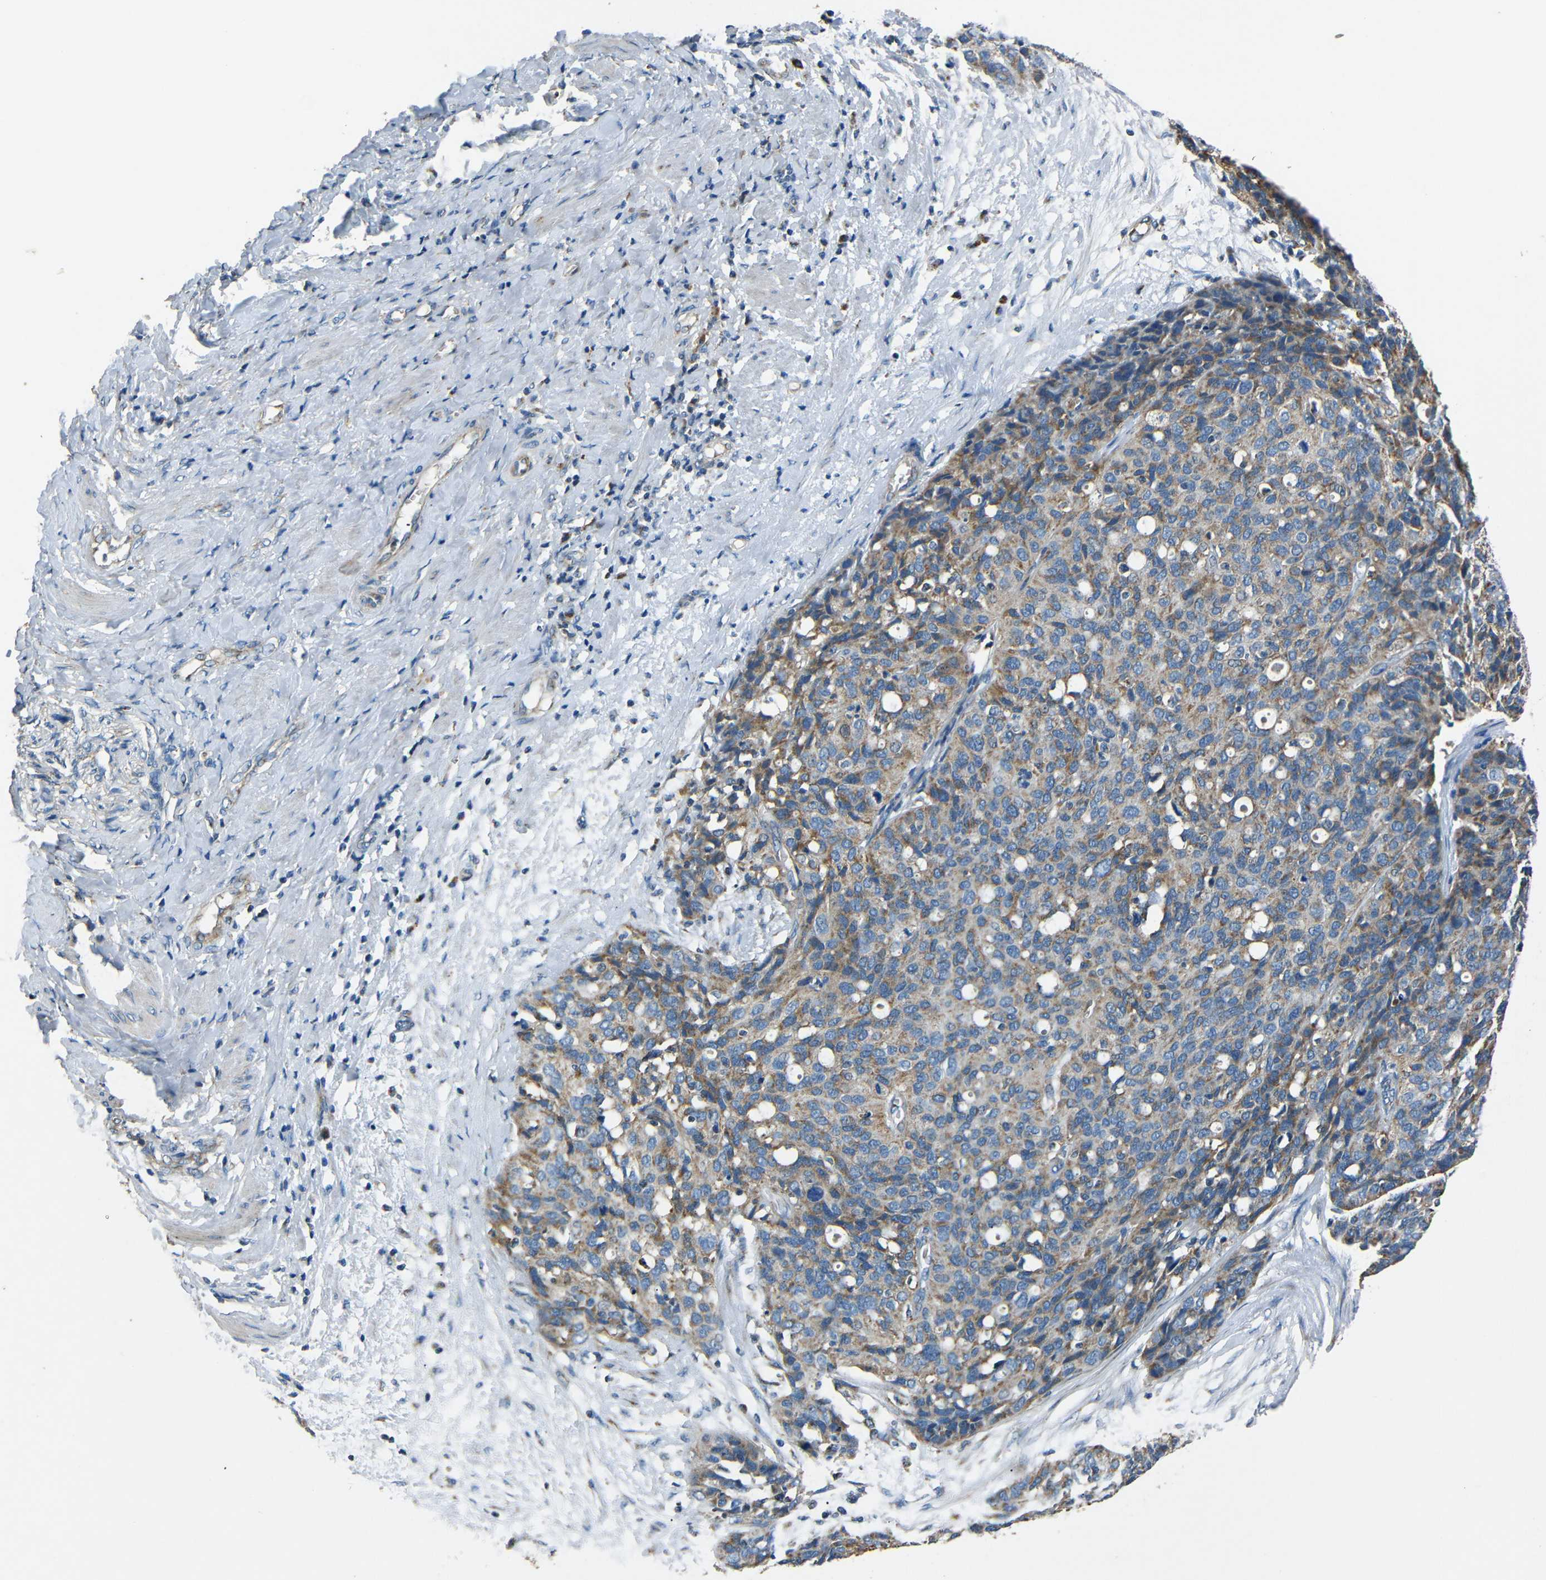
{"staining": {"intensity": "moderate", "quantity": ">75%", "location": "cytoplasmic/membranous"}, "tissue": "ovarian cancer", "cell_type": "Tumor cells", "image_type": "cancer", "snomed": [{"axis": "morphology", "description": "Carcinoma, endometroid"}, {"axis": "topography", "description": "Ovary"}], "caption": "This image demonstrates IHC staining of ovarian cancer (endometroid carcinoma), with medium moderate cytoplasmic/membranous staining in about >75% of tumor cells.", "gene": "NETO2", "patient": {"sex": "female", "age": 60}}